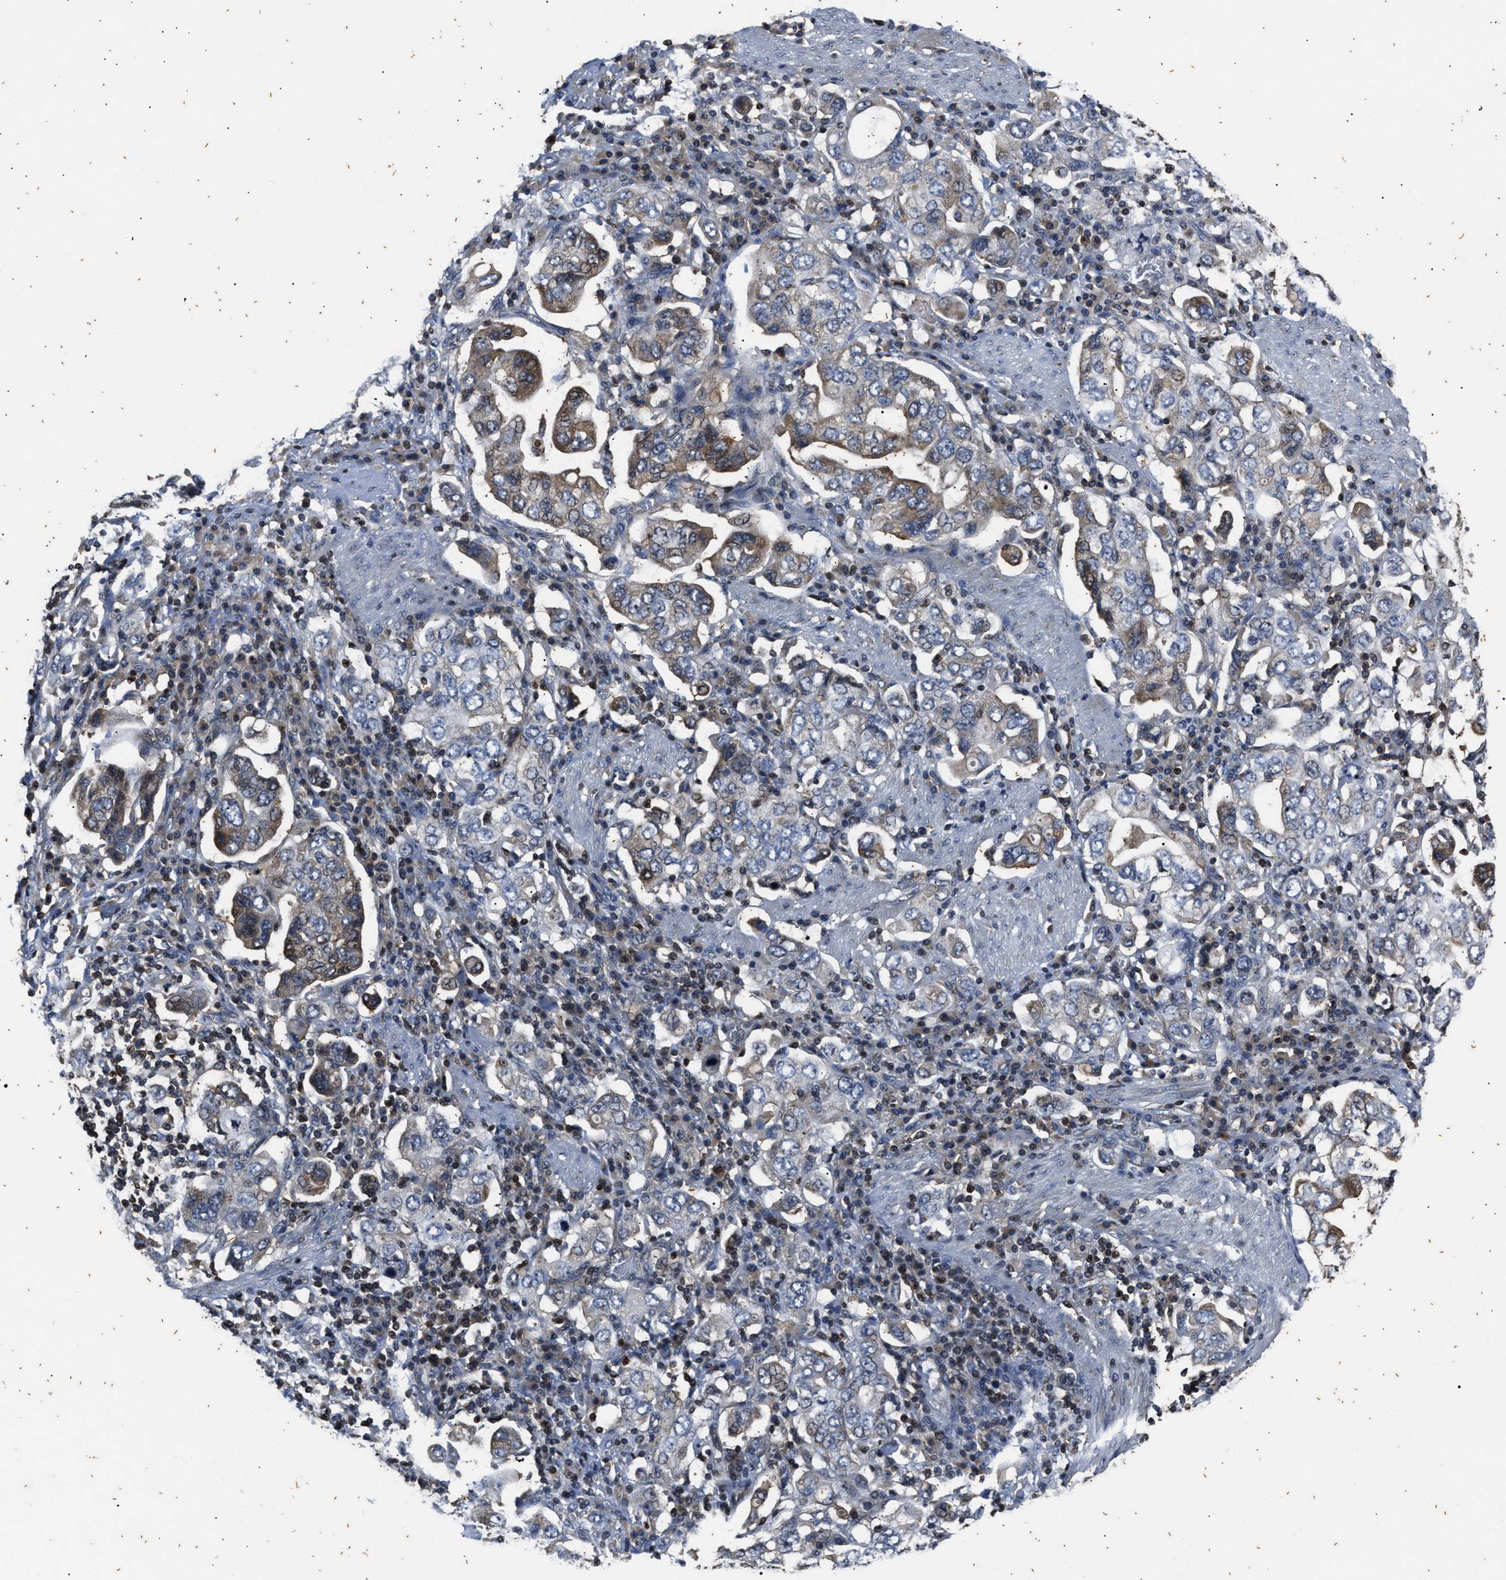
{"staining": {"intensity": "weak", "quantity": "25%-75%", "location": "cytoplasmic/membranous"}, "tissue": "stomach cancer", "cell_type": "Tumor cells", "image_type": "cancer", "snomed": [{"axis": "morphology", "description": "Adenocarcinoma, NOS"}, {"axis": "topography", "description": "Stomach, upper"}], "caption": "Stomach adenocarcinoma stained with a brown dye exhibits weak cytoplasmic/membranous positive expression in approximately 25%-75% of tumor cells.", "gene": "PTPN7", "patient": {"sex": "male", "age": 62}}